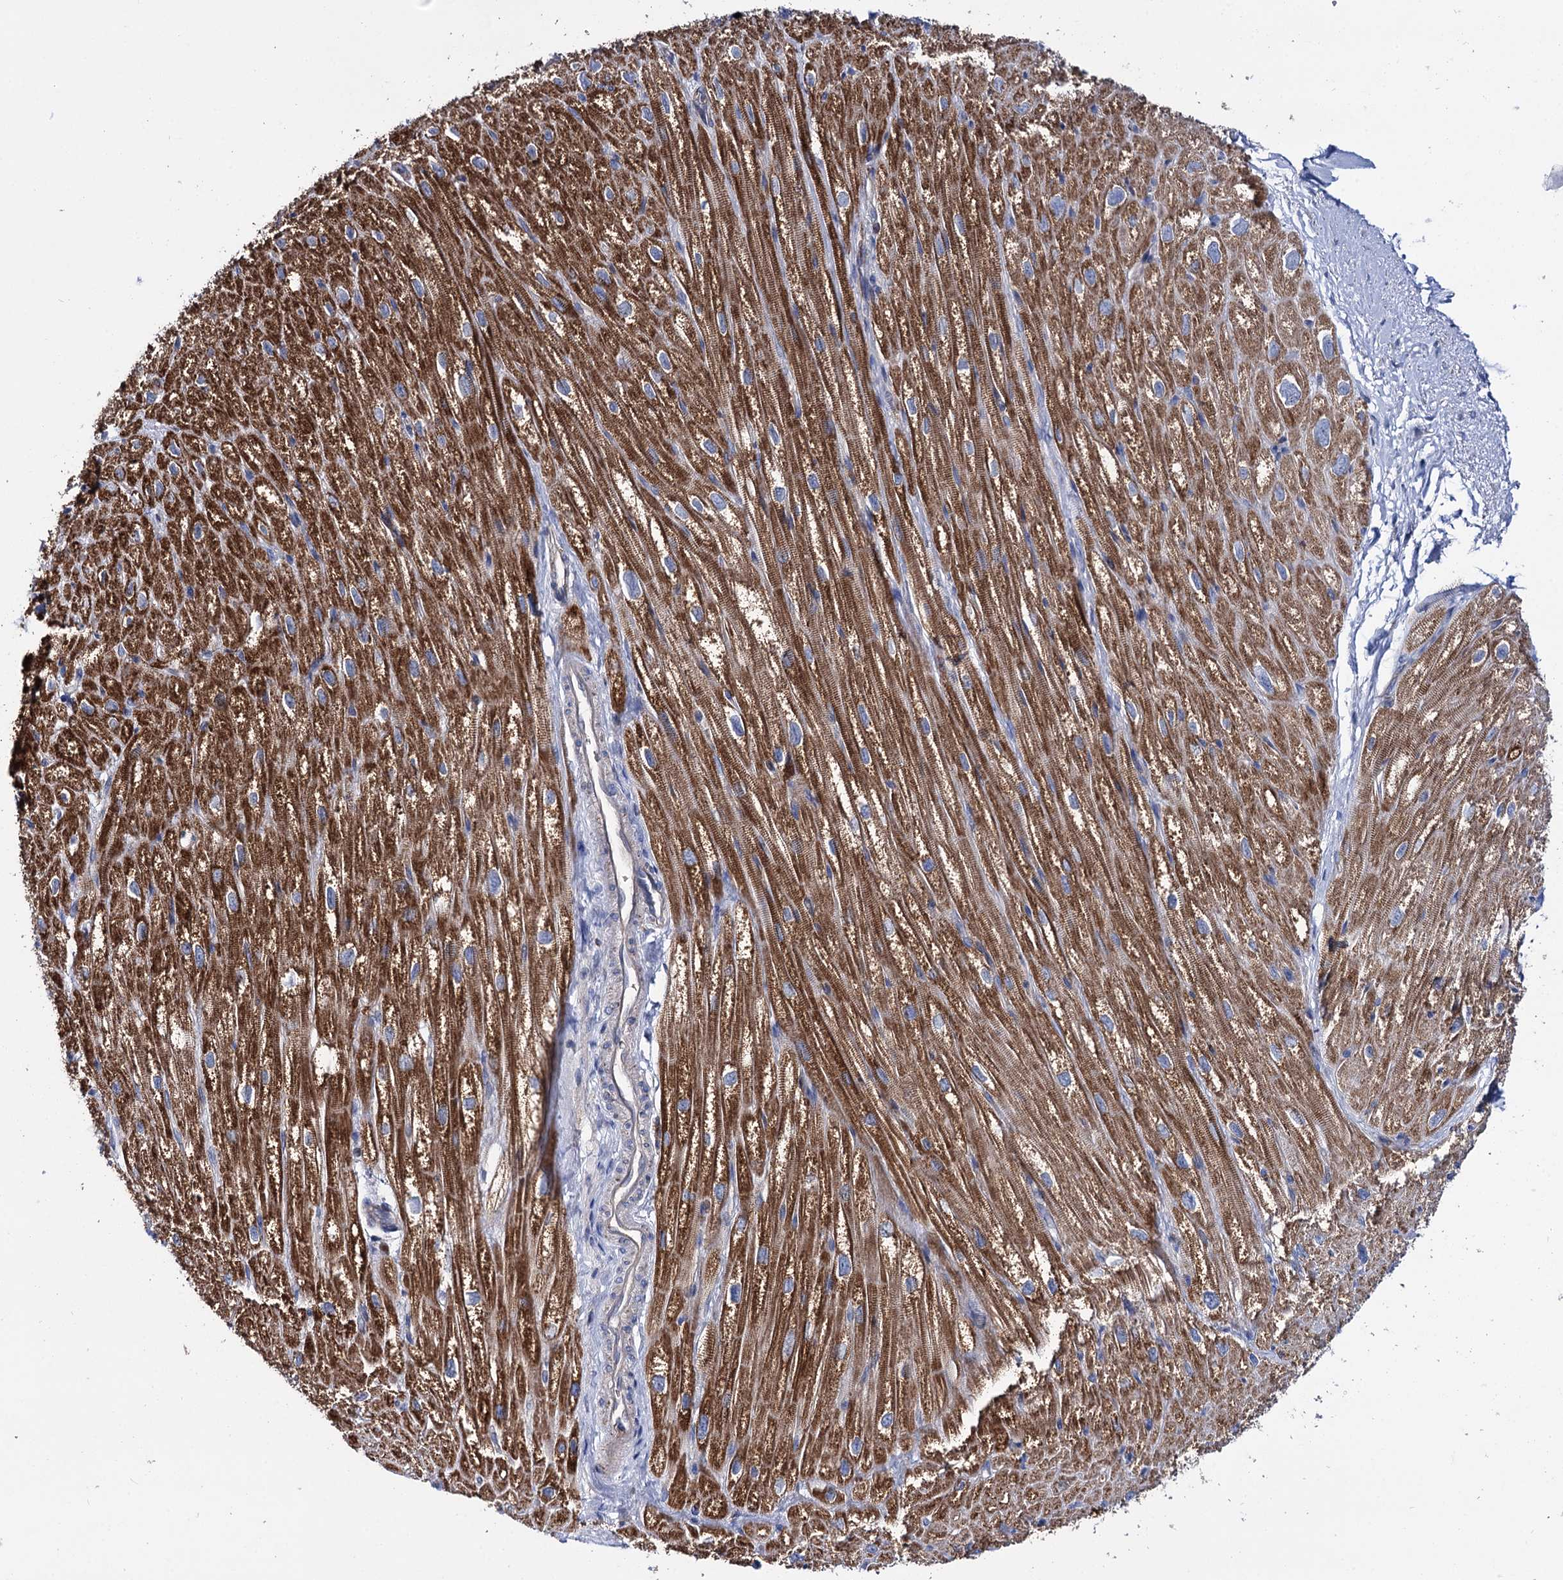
{"staining": {"intensity": "strong", "quantity": ">75%", "location": "cytoplasmic/membranous"}, "tissue": "heart muscle", "cell_type": "Cardiomyocytes", "image_type": "normal", "snomed": [{"axis": "morphology", "description": "Normal tissue, NOS"}, {"axis": "topography", "description": "Heart"}], "caption": "Immunohistochemical staining of unremarkable heart muscle demonstrates strong cytoplasmic/membranous protein positivity in approximately >75% of cardiomyocytes.", "gene": "UBASH3B", "patient": {"sex": "male", "age": 50}}